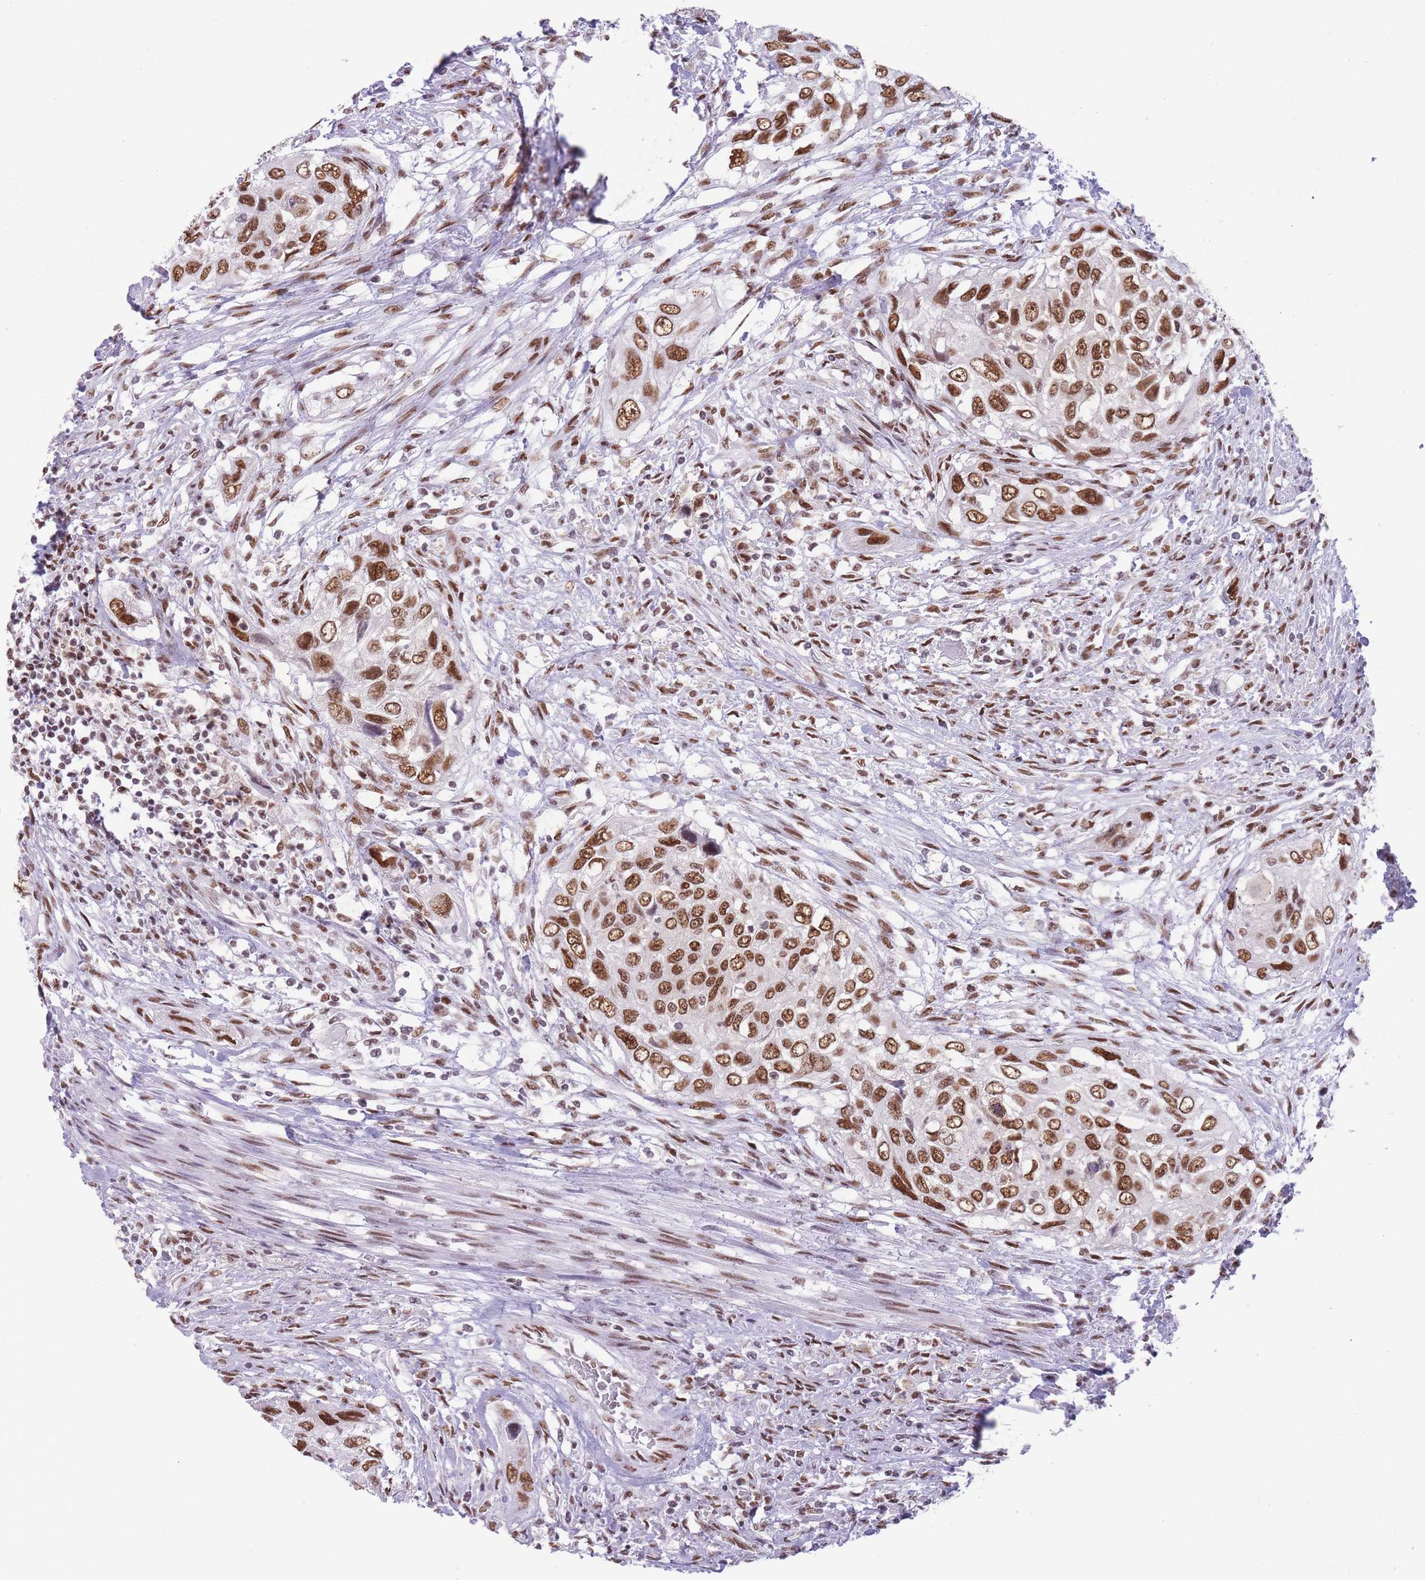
{"staining": {"intensity": "strong", "quantity": ">75%", "location": "nuclear"}, "tissue": "urothelial cancer", "cell_type": "Tumor cells", "image_type": "cancer", "snomed": [{"axis": "morphology", "description": "Urothelial carcinoma, High grade"}, {"axis": "topography", "description": "Urinary bladder"}], "caption": "Immunohistochemistry (DAB (3,3'-diaminobenzidine)) staining of human urothelial cancer shows strong nuclear protein staining in about >75% of tumor cells.", "gene": "HNRNPUL1", "patient": {"sex": "female", "age": 60}}